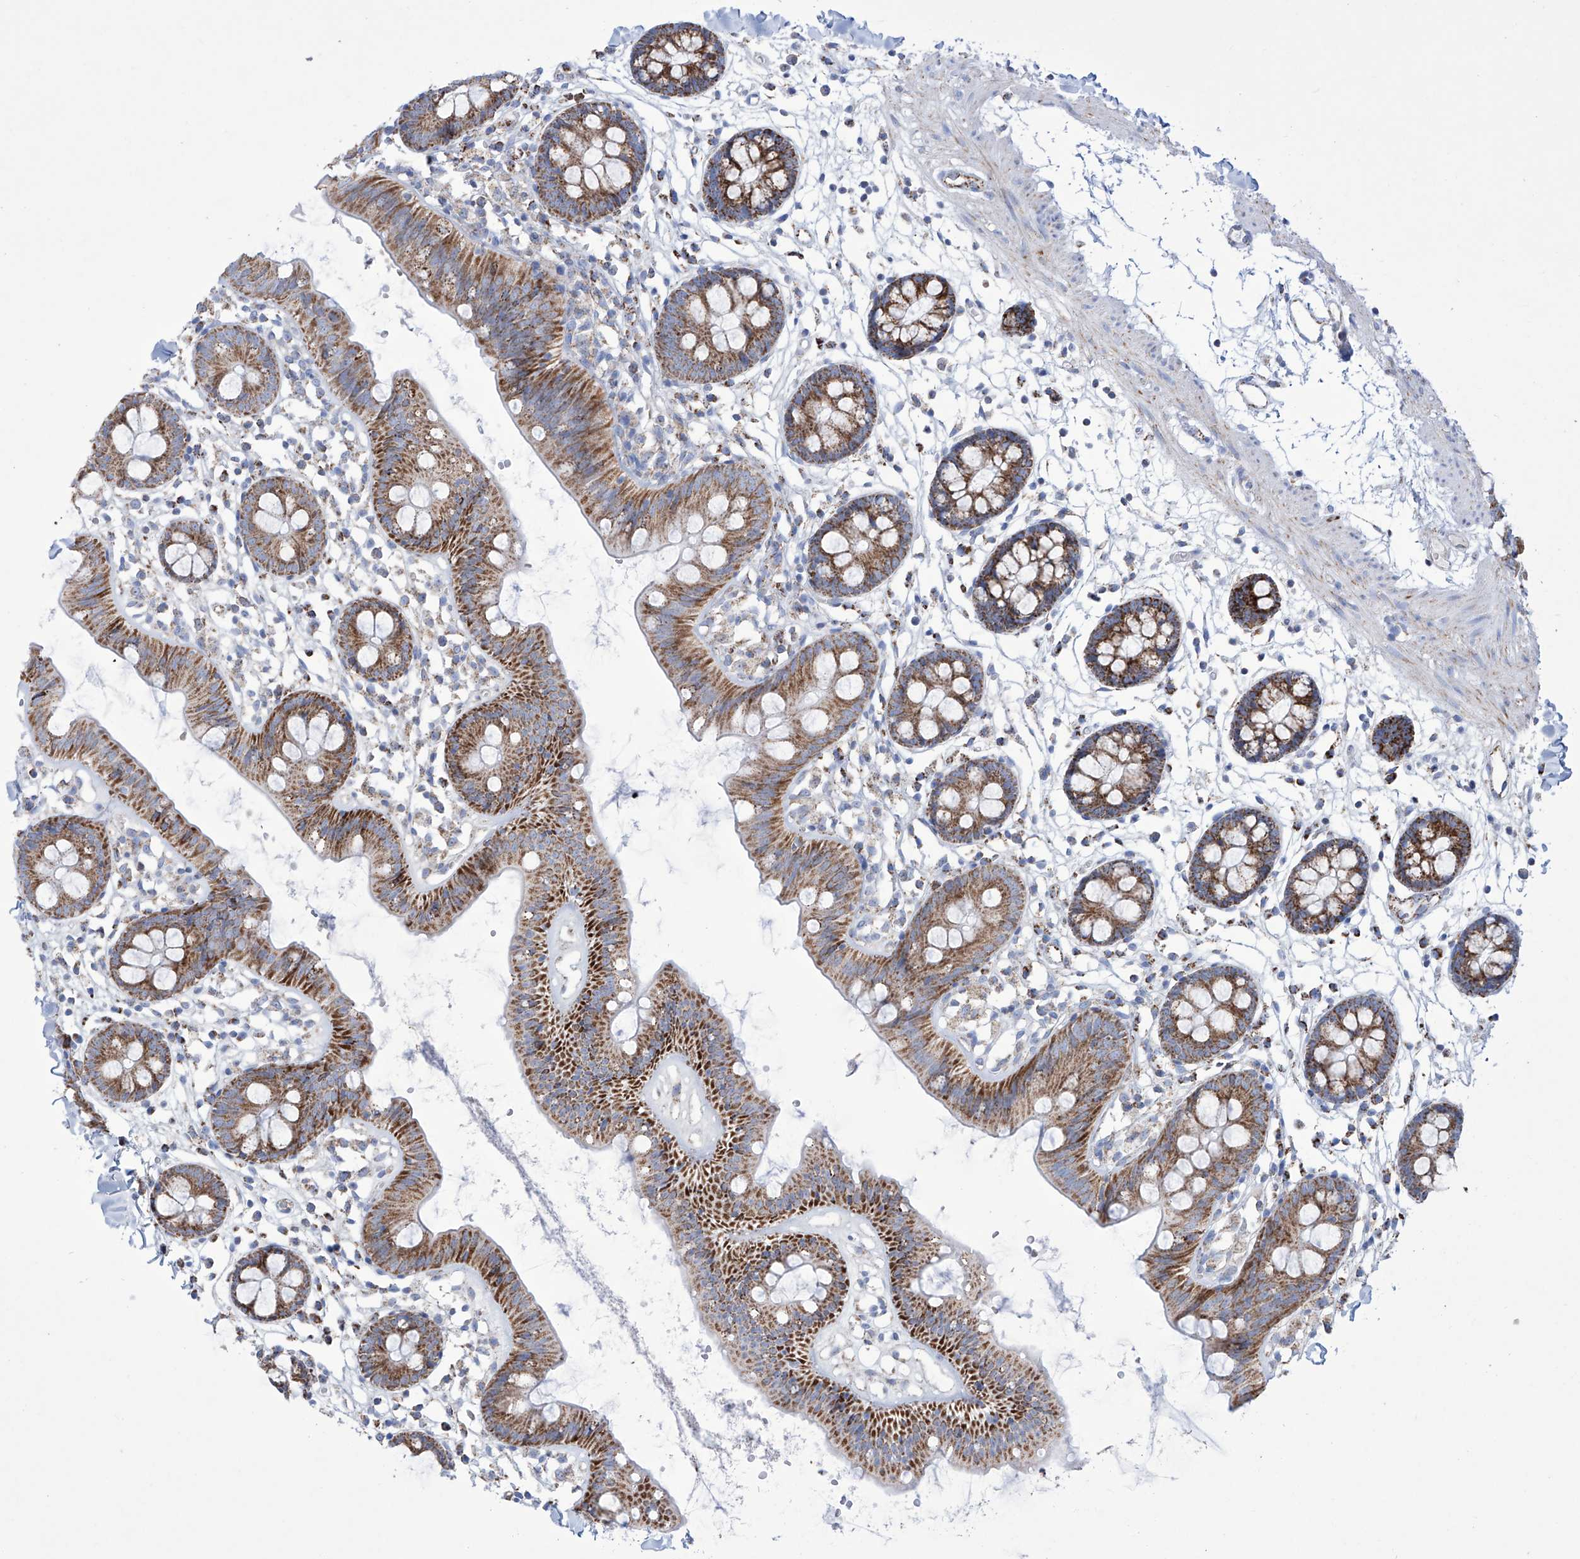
{"staining": {"intensity": "moderate", "quantity": ">75%", "location": "cytoplasmic/membranous"}, "tissue": "colon", "cell_type": "Endothelial cells", "image_type": "normal", "snomed": [{"axis": "morphology", "description": "Normal tissue, NOS"}, {"axis": "topography", "description": "Colon"}], "caption": "Endothelial cells display medium levels of moderate cytoplasmic/membranous staining in approximately >75% of cells in benign human colon. The staining was performed using DAB (3,3'-diaminobenzidine) to visualize the protein expression in brown, while the nuclei were stained in blue with hematoxylin (Magnification: 20x).", "gene": "ALDH6A1", "patient": {"sex": "male", "age": 56}}